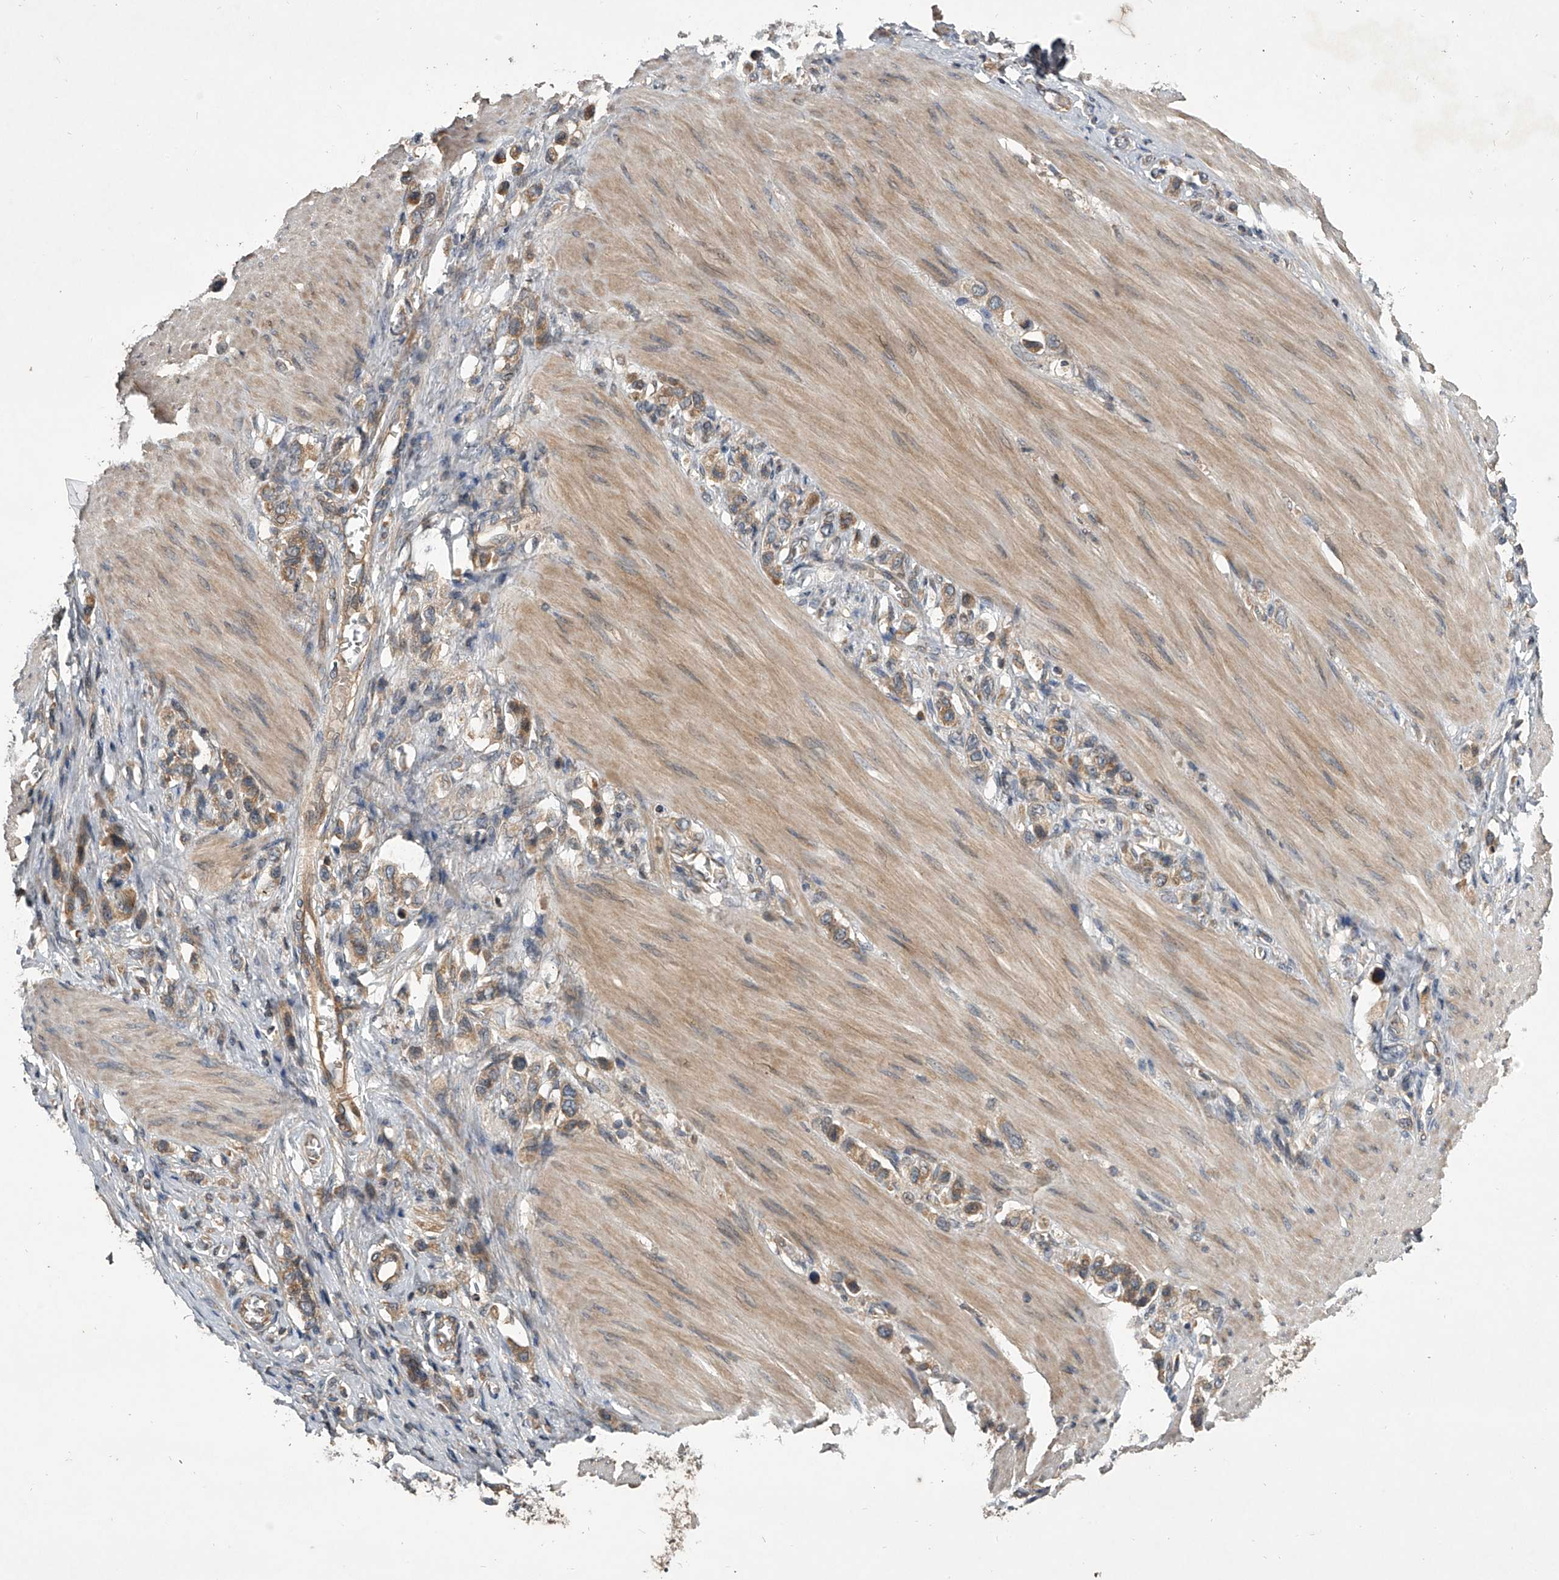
{"staining": {"intensity": "moderate", "quantity": ">75%", "location": "cytoplasmic/membranous"}, "tissue": "stomach cancer", "cell_type": "Tumor cells", "image_type": "cancer", "snomed": [{"axis": "morphology", "description": "Adenocarcinoma, NOS"}, {"axis": "topography", "description": "Stomach"}], "caption": "Immunohistochemical staining of stomach cancer (adenocarcinoma) shows medium levels of moderate cytoplasmic/membranous protein staining in approximately >75% of tumor cells. Using DAB (3,3'-diaminobenzidine) (brown) and hematoxylin (blue) stains, captured at high magnification using brightfield microscopy.", "gene": "NFS1", "patient": {"sex": "female", "age": 65}}